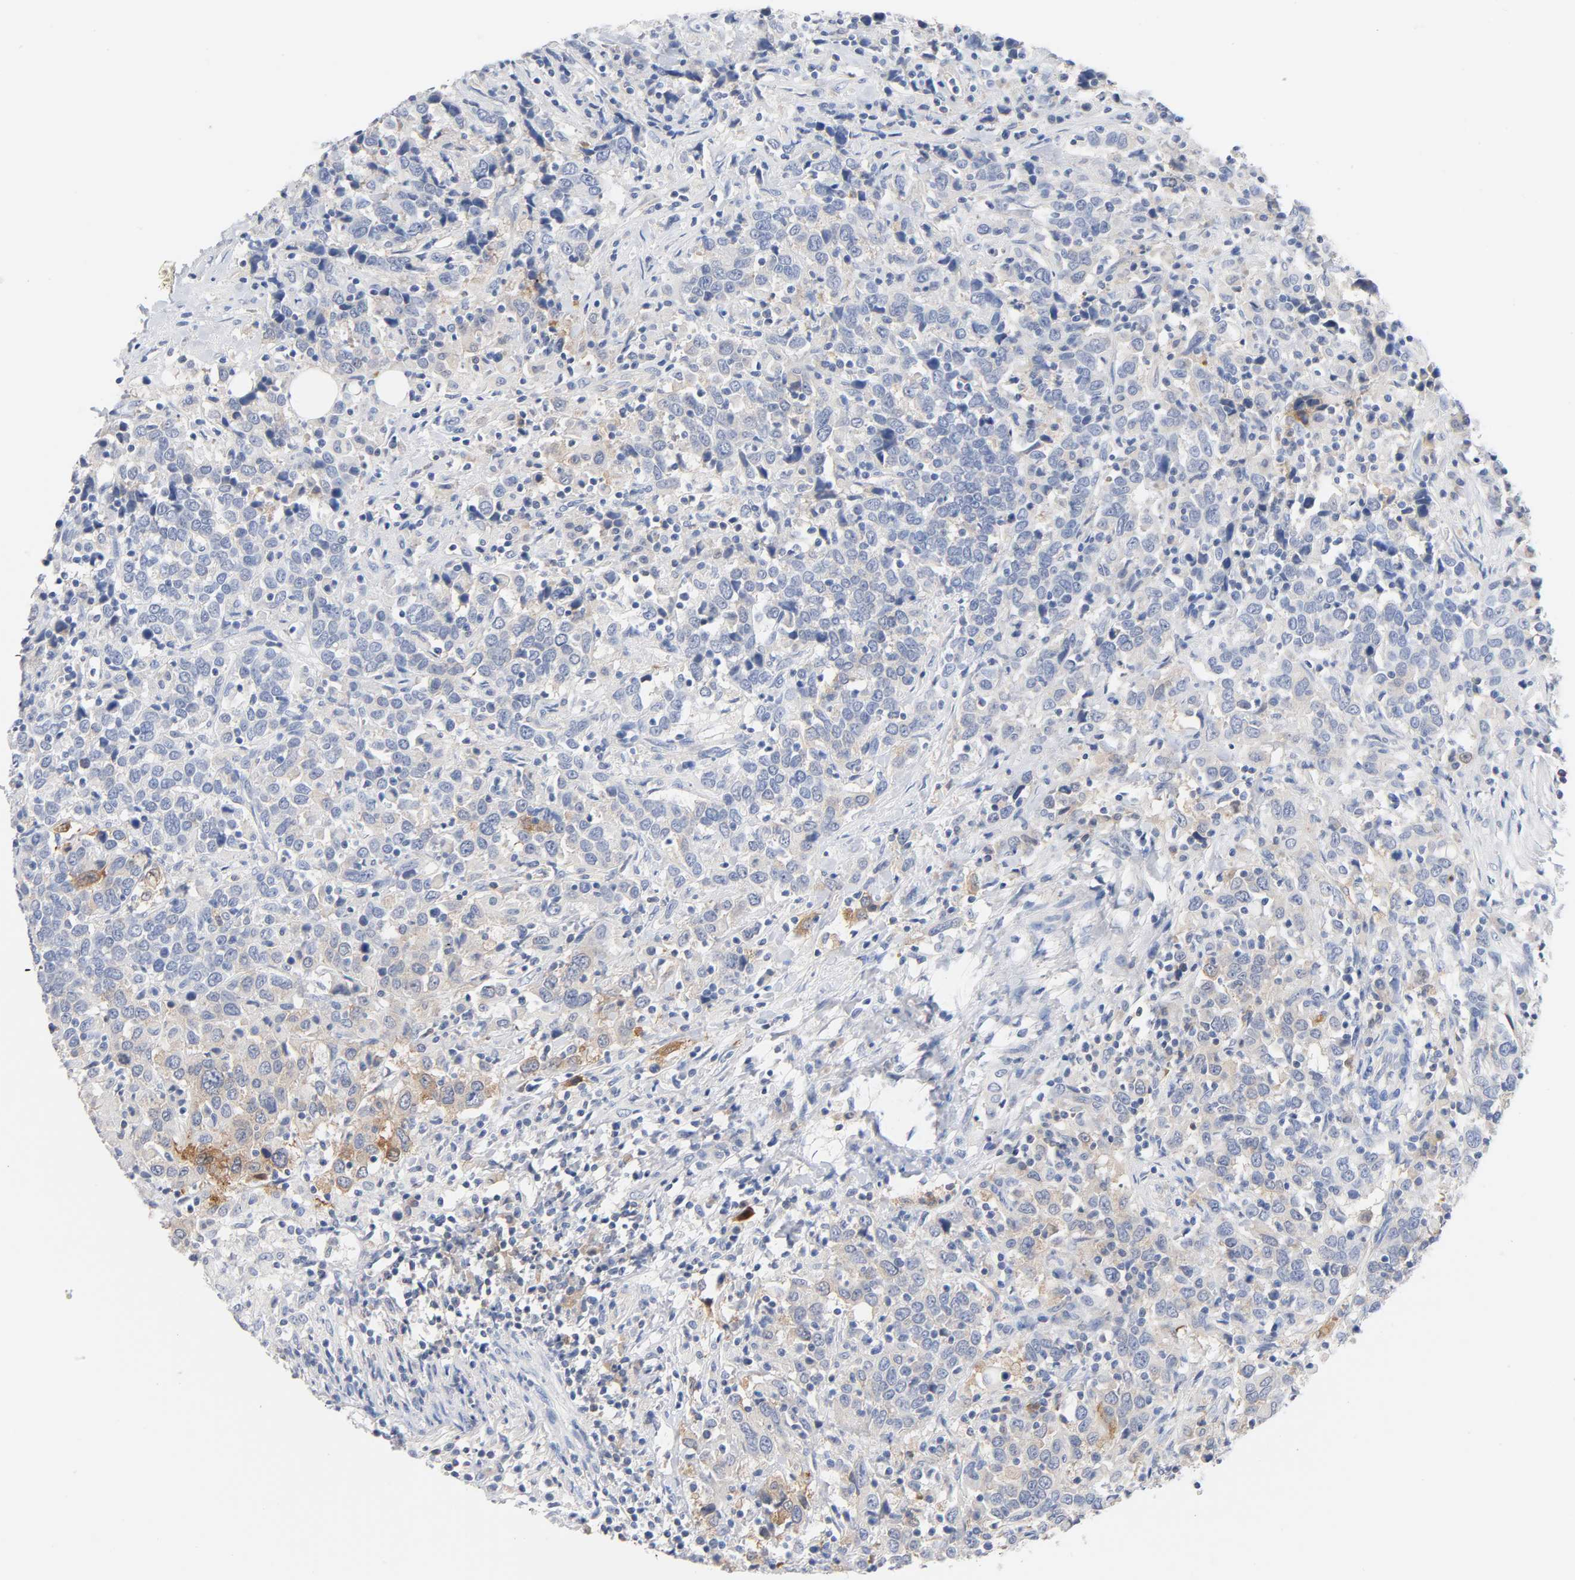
{"staining": {"intensity": "moderate", "quantity": "<25%", "location": "cytoplasmic/membranous"}, "tissue": "urothelial cancer", "cell_type": "Tumor cells", "image_type": "cancer", "snomed": [{"axis": "morphology", "description": "Urothelial carcinoma, High grade"}, {"axis": "topography", "description": "Urinary bladder"}], "caption": "An IHC micrograph of tumor tissue is shown. Protein staining in brown shows moderate cytoplasmic/membranous positivity in urothelial carcinoma (high-grade) within tumor cells.", "gene": "MALT1", "patient": {"sex": "male", "age": 61}}